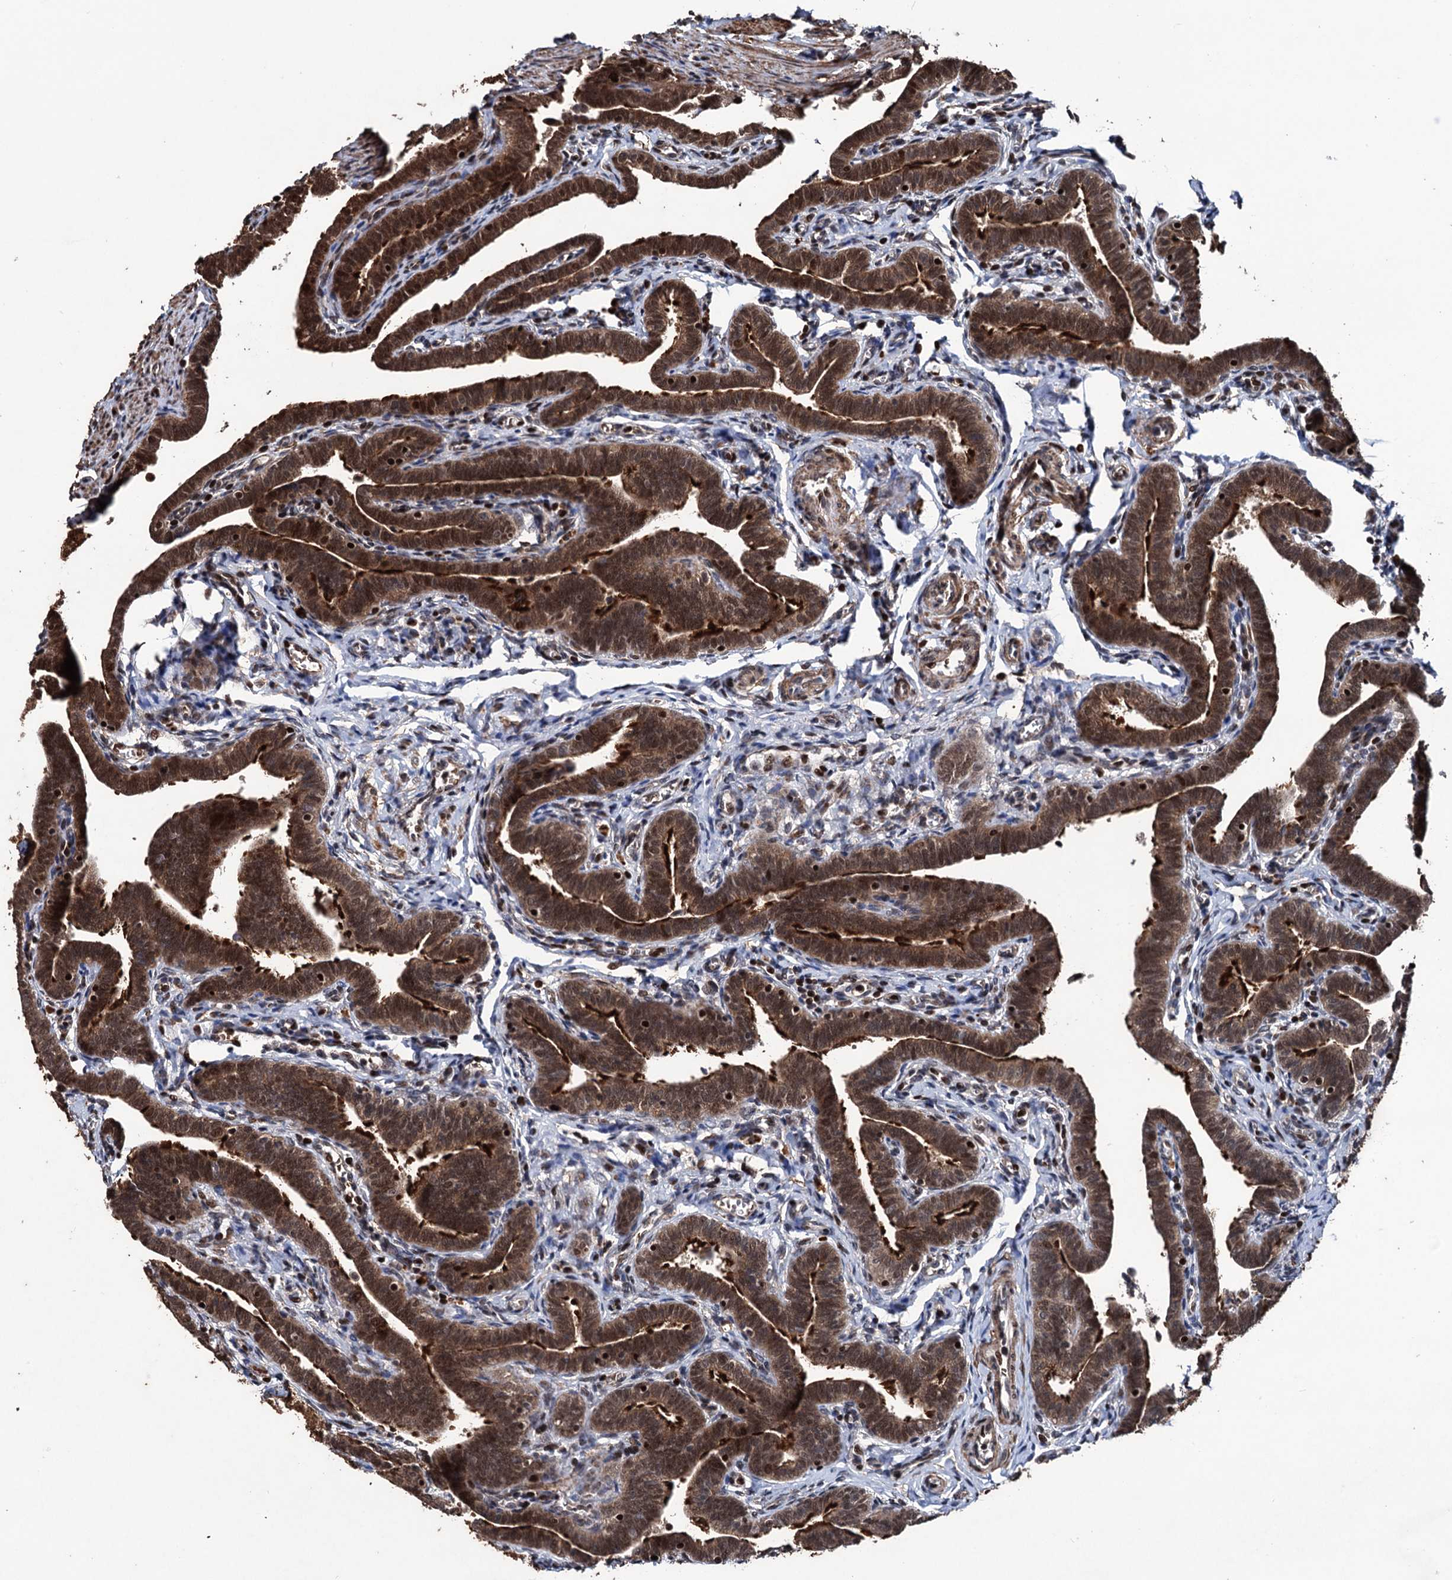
{"staining": {"intensity": "strong", "quantity": ">75%", "location": "cytoplasmic/membranous,nuclear"}, "tissue": "fallopian tube", "cell_type": "Glandular cells", "image_type": "normal", "snomed": [{"axis": "morphology", "description": "Normal tissue, NOS"}, {"axis": "topography", "description": "Fallopian tube"}], "caption": "Immunohistochemistry histopathology image of benign fallopian tube stained for a protein (brown), which demonstrates high levels of strong cytoplasmic/membranous,nuclear expression in approximately >75% of glandular cells.", "gene": "EYA4", "patient": {"sex": "female", "age": 36}}